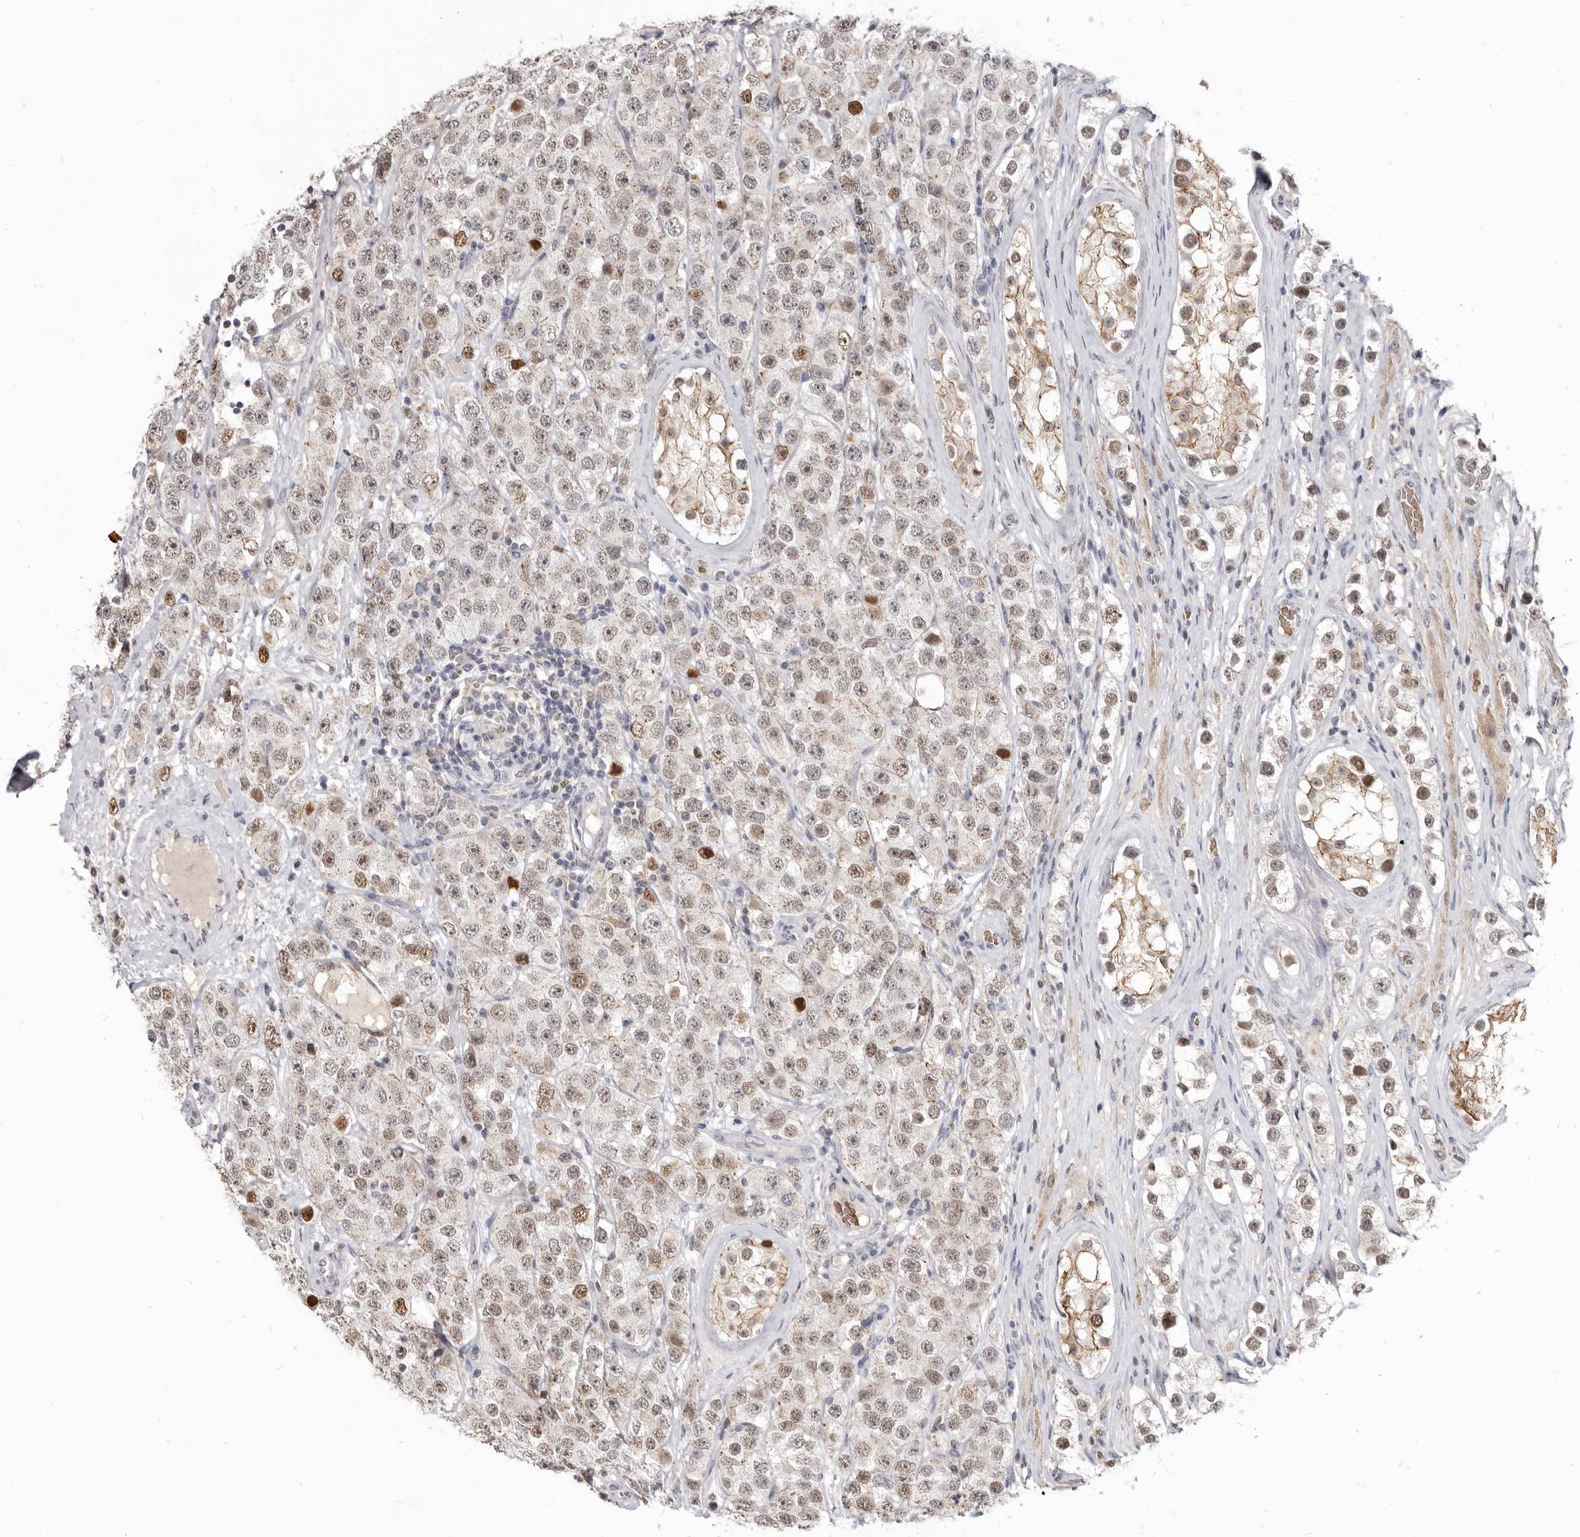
{"staining": {"intensity": "moderate", "quantity": "25%-75%", "location": "nuclear"}, "tissue": "testis cancer", "cell_type": "Tumor cells", "image_type": "cancer", "snomed": [{"axis": "morphology", "description": "Seminoma, NOS"}, {"axis": "topography", "description": "Testis"}], "caption": "Approximately 25%-75% of tumor cells in testis seminoma reveal moderate nuclear protein positivity as visualized by brown immunohistochemical staining.", "gene": "CGN", "patient": {"sex": "male", "age": 28}}